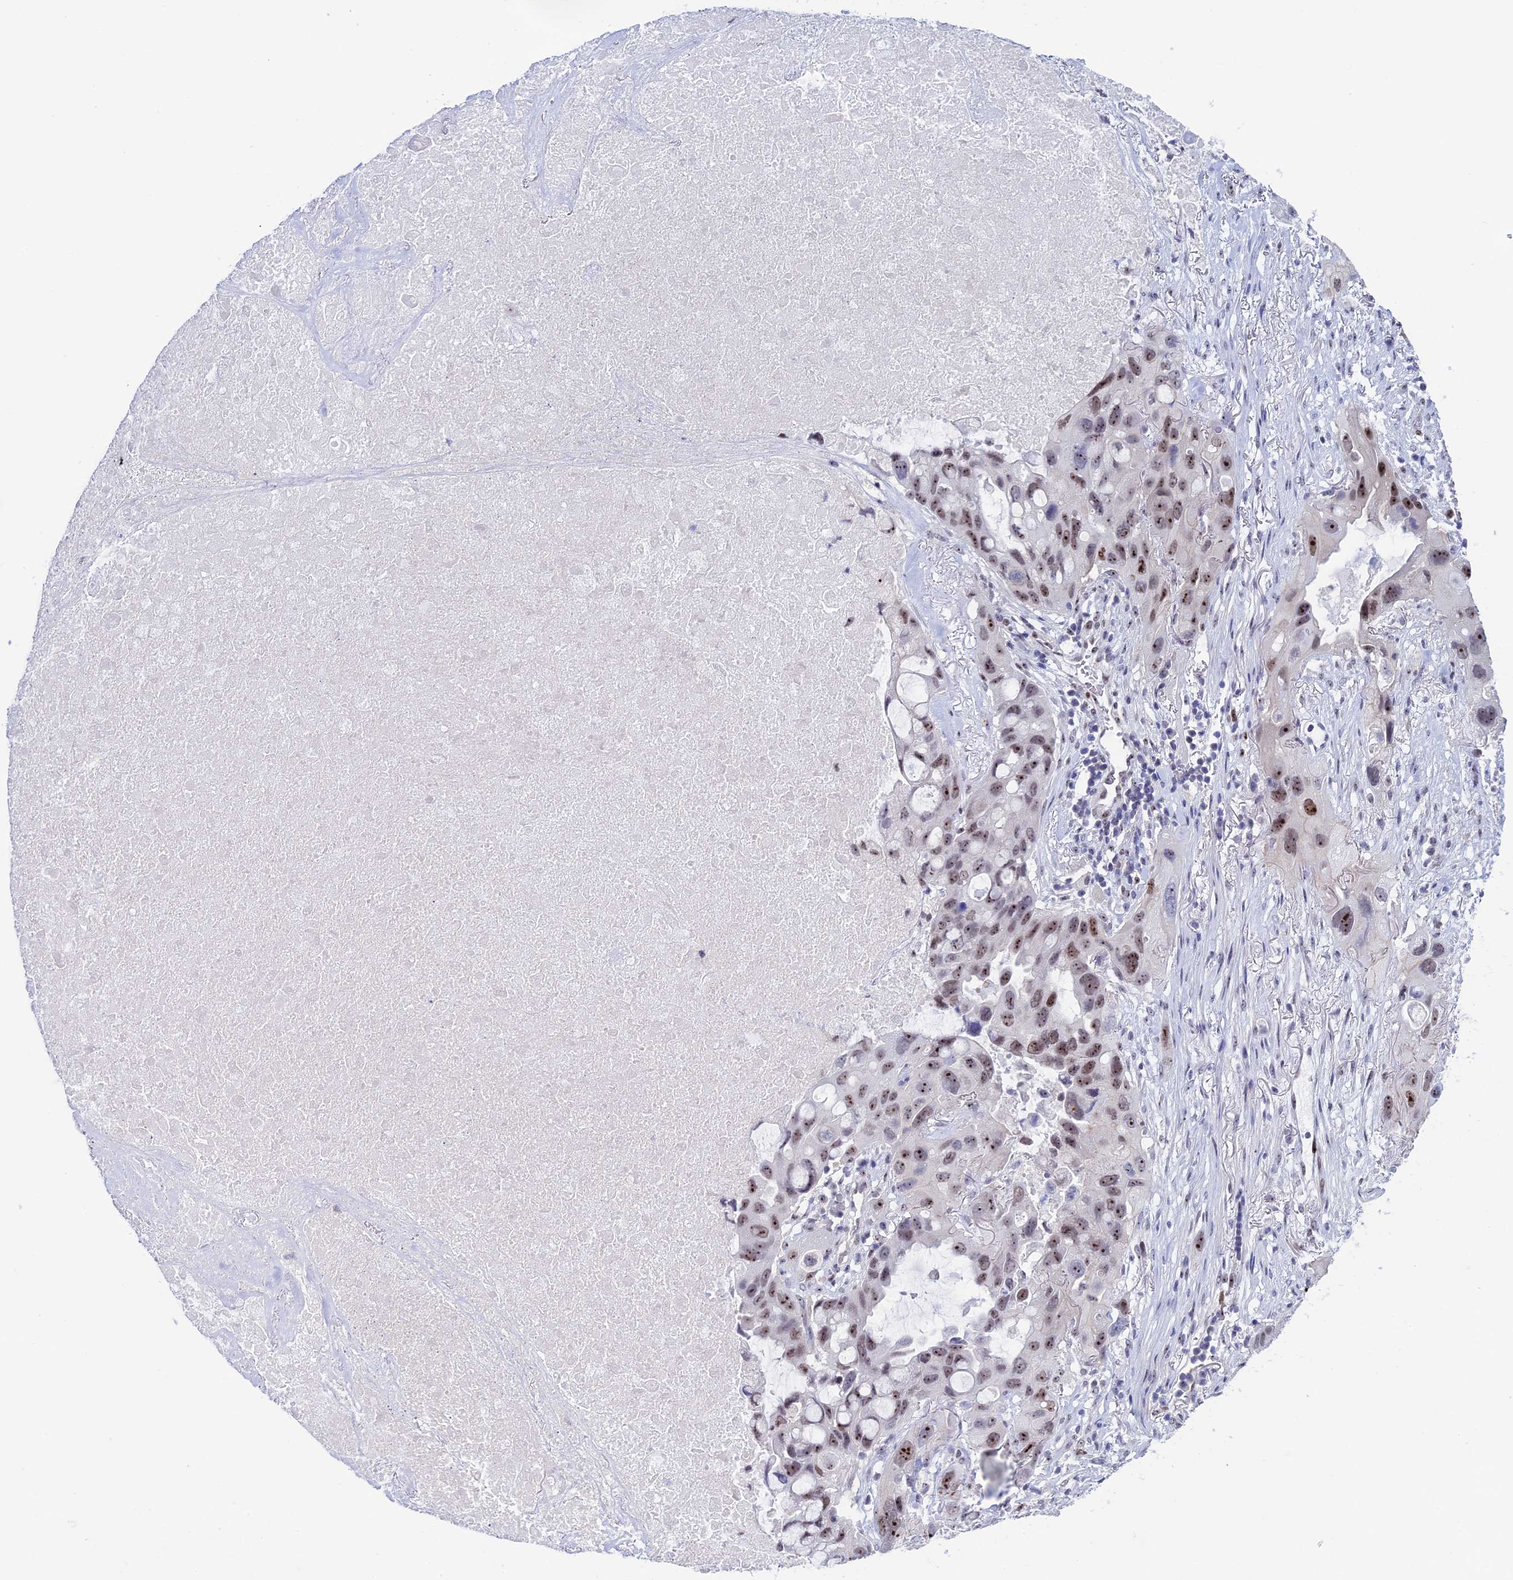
{"staining": {"intensity": "moderate", "quantity": ">75%", "location": "nuclear"}, "tissue": "lung cancer", "cell_type": "Tumor cells", "image_type": "cancer", "snomed": [{"axis": "morphology", "description": "Squamous cell carcinoma, NOS"}, {"axis": "topography", "description": "Lung"}], "caption": "Immunohistochemistry staining of lung cancer, which displays medium levels of moderate nuclear staining in about >75% of tumor cells indicating moderate nuclear protein staining. The staining was performed using DAB (3,3'-diaminobenzidine) (brown) for protein detection and nuclei were counterstained in hematoxylin (blue).", "gene": "CCDC86", "patient": {"sex": "female", "age": 73}}